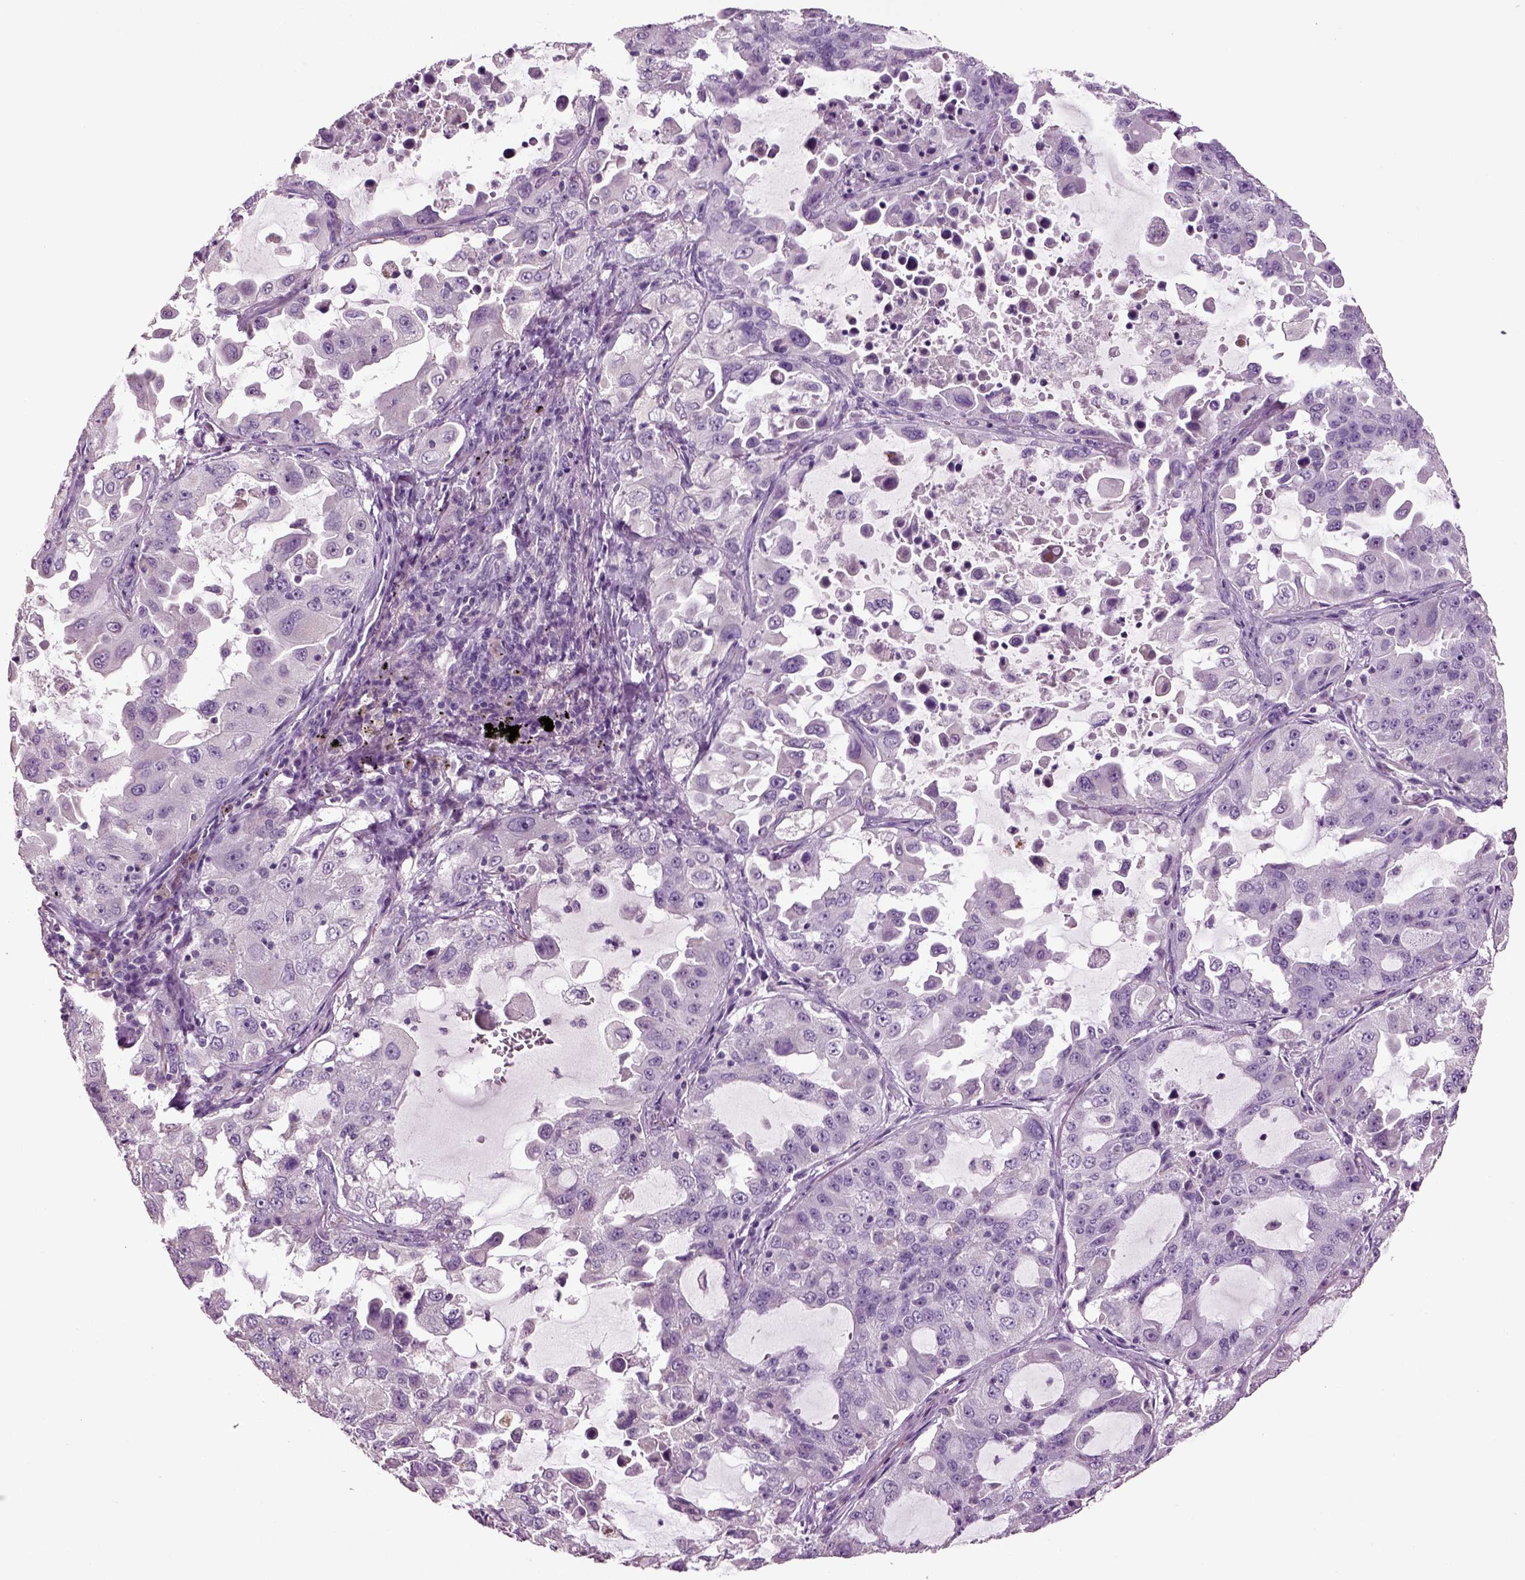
{"staining": {"intensity": "negative", "quantity": "none", "location": "none"}, "tissue": "lung cancer", "cell_type": "Tumor cells", "image_type": "cancer", "snomed": [{"axis": "morphology", "description": "Adenocarcinoma, NOS"}, {"axis": "topography", "description": "Lung"}], "caption": "Immunohistochemistry (IHC) photomicrograph of human adenocarcinoma (lung) stained for a protein (brown), which reveals no positivity in tumor cells. Brightfield microscopy of IHC stained with DAB (brown) and hematoxylin (blue), captured at high magnification.", "gene": "DEFB118", "patient": {"sex": "female", "age": 61}}